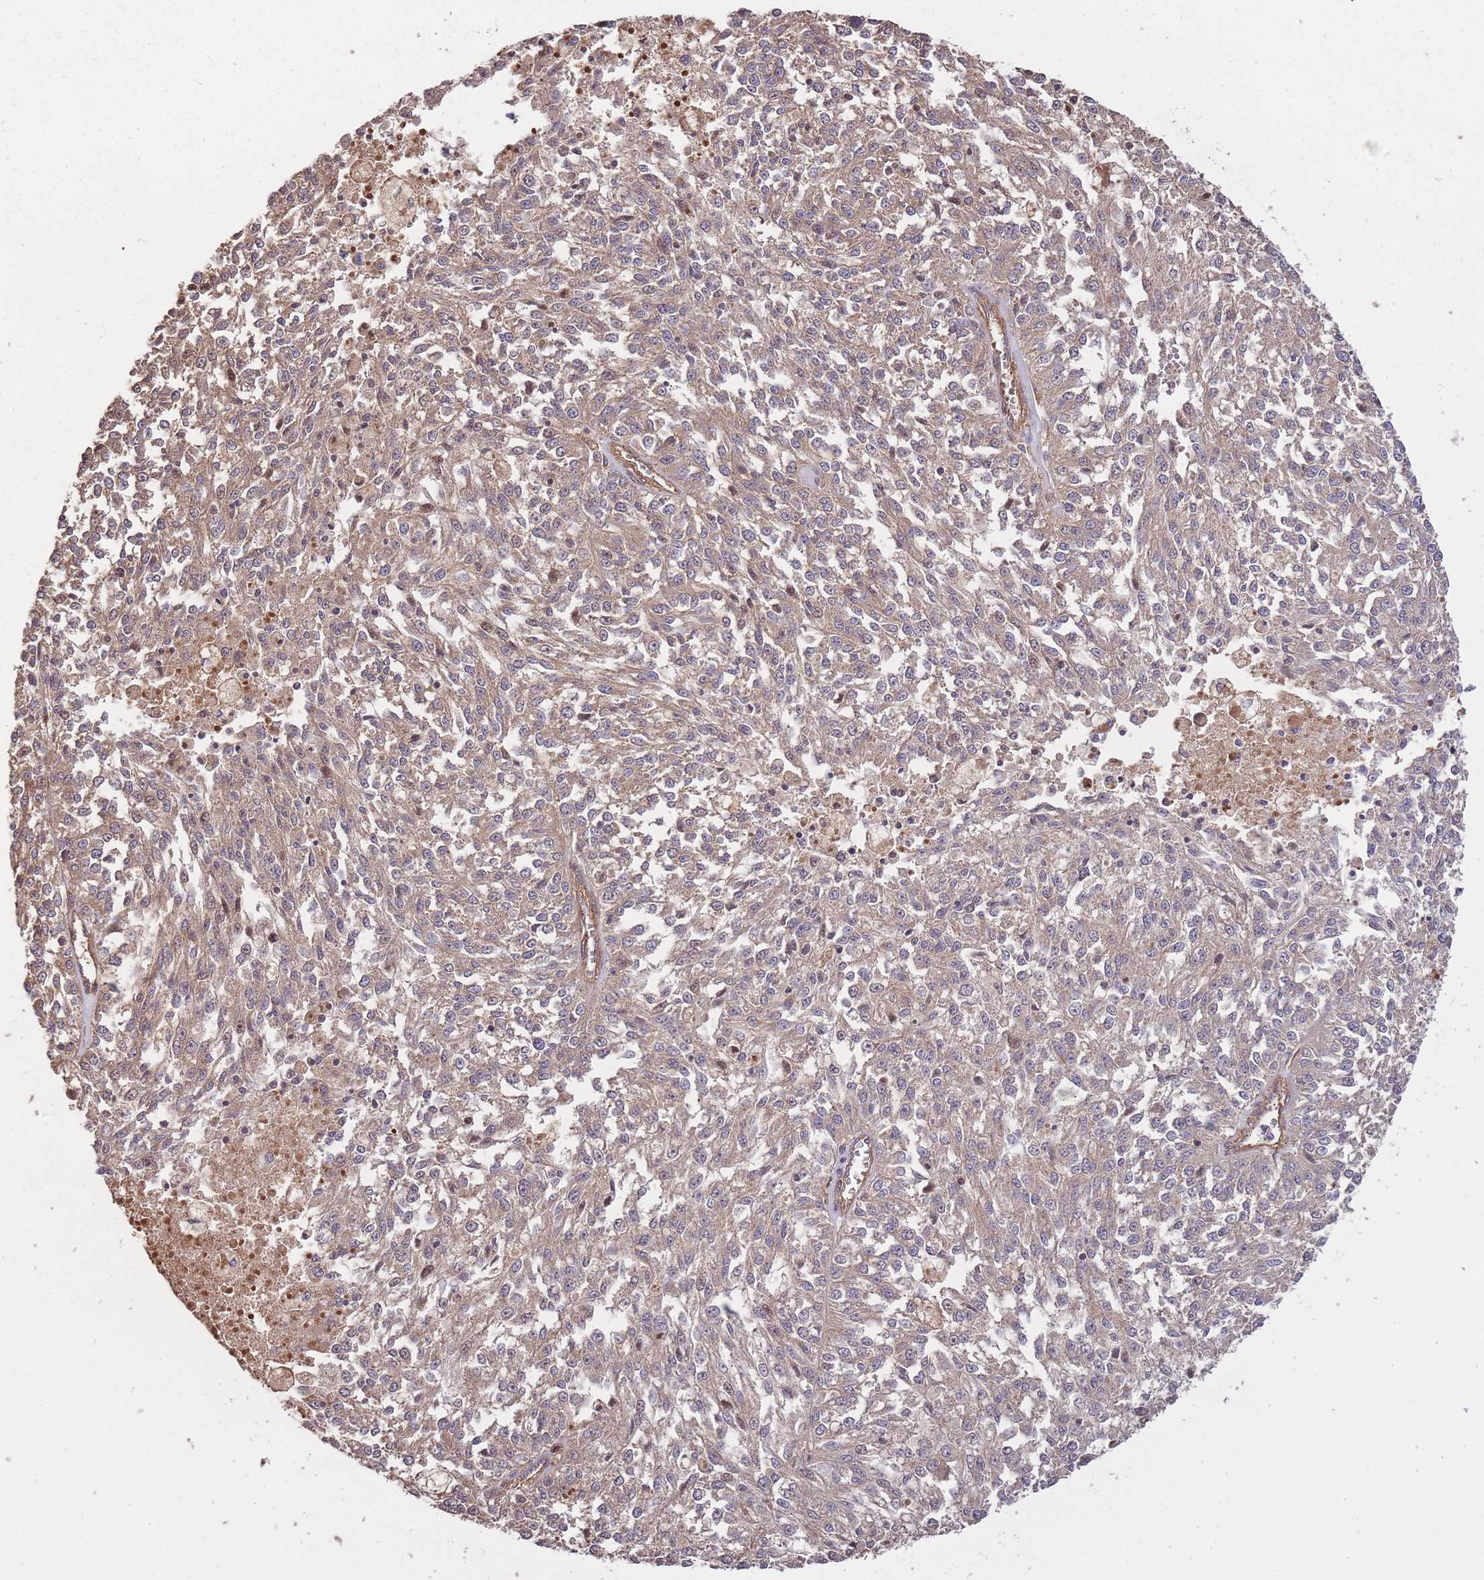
{"staining": {"intensity": "weak", "quantity": ">75%", "location": "cytoplasmic/membranous,nuclear"}, "tissue": "melanoma", "cell_type": "Tumor cells", "image_type": "cancer", "snomed": [{"axis": "morphology", "description": "Malignant melanoma, NOS"}, {"axis": "topography", "description": "Skin"}], "caption": "DAB (3,3'-diaminobenzidine) immunohistochemical staining of melanoma reveals weak cytoplasmic/membranous and nuclear protein expression in about >75% of tumor cells.", "gene": "ARMH3", "patient": {"sex": "female", "age": 64}}